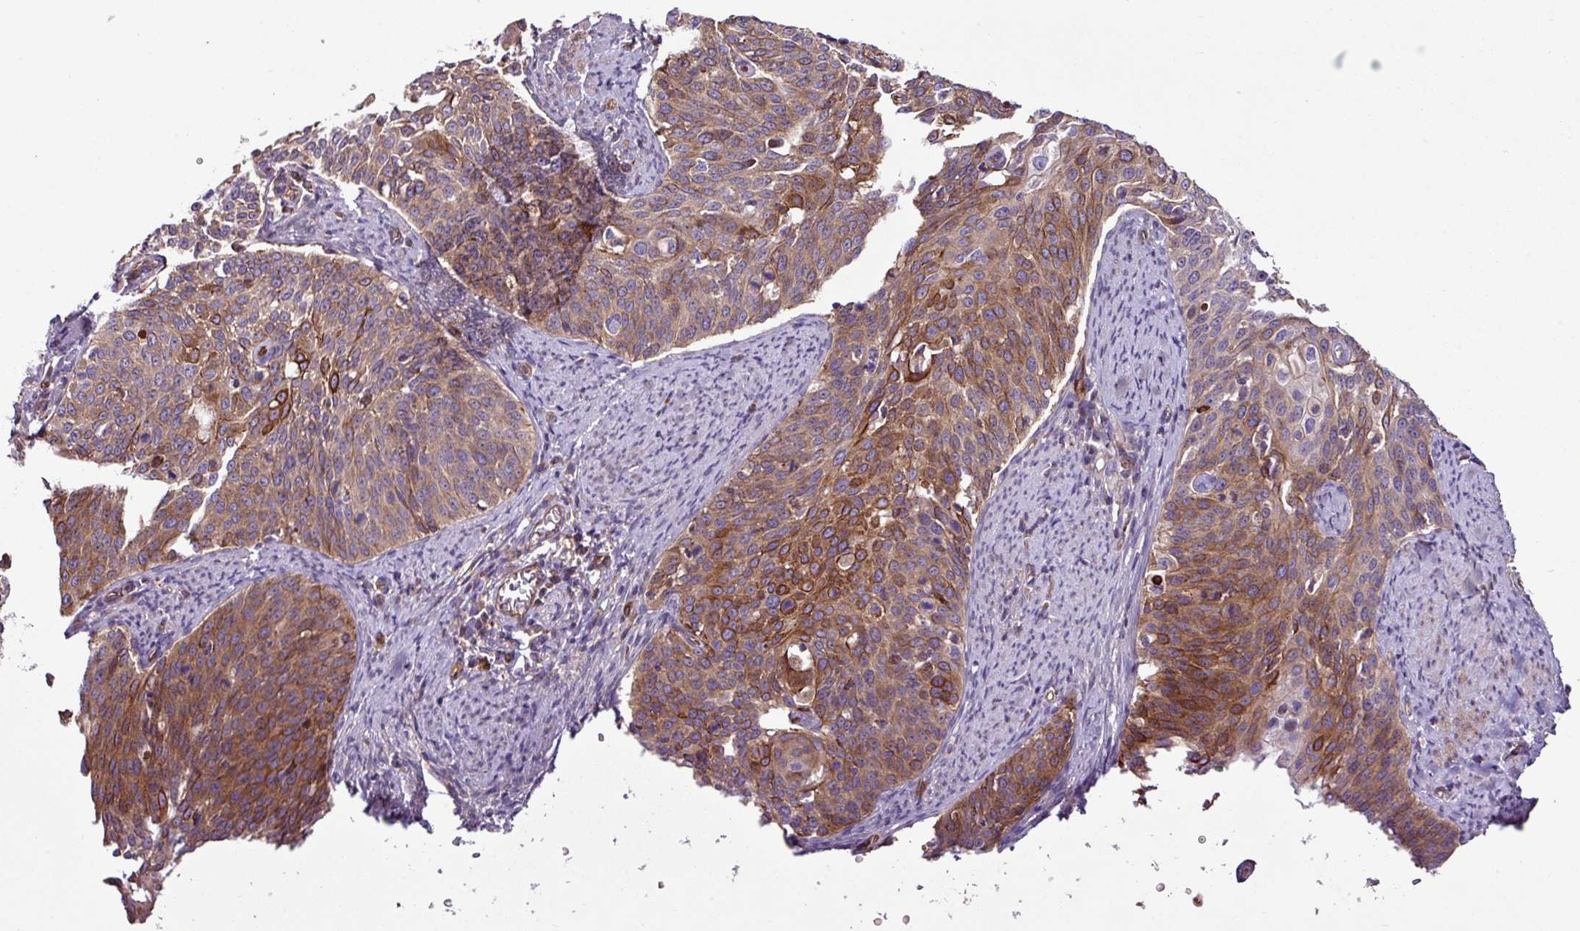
{"staining": {"intensity": "moderate", "quantity": ">75%", "location": "cytoplasmic/membranous"}, "tissue": "cervical cancer", "cell_type": "Tumor cells", "image_type": "cancer", "snomed": [{"axis": "morphology", "description": "Squamous cell carcinoma, NOS"}, {"axis": "topography", "description": "Cervix"}], "caption": "Immunohistochemical staining of human cervical cancer exhibits medium levels of moderate cytoplasmic/membranous protein positivity in approximately >75% of tumor cells. The staining is performed using DAB brown chromogen to label protein expression. The nuclei are counter-stained blue using hematoxylin.", "gene": "ZNF106", "patient": {"sex": "female", "age": 44}}